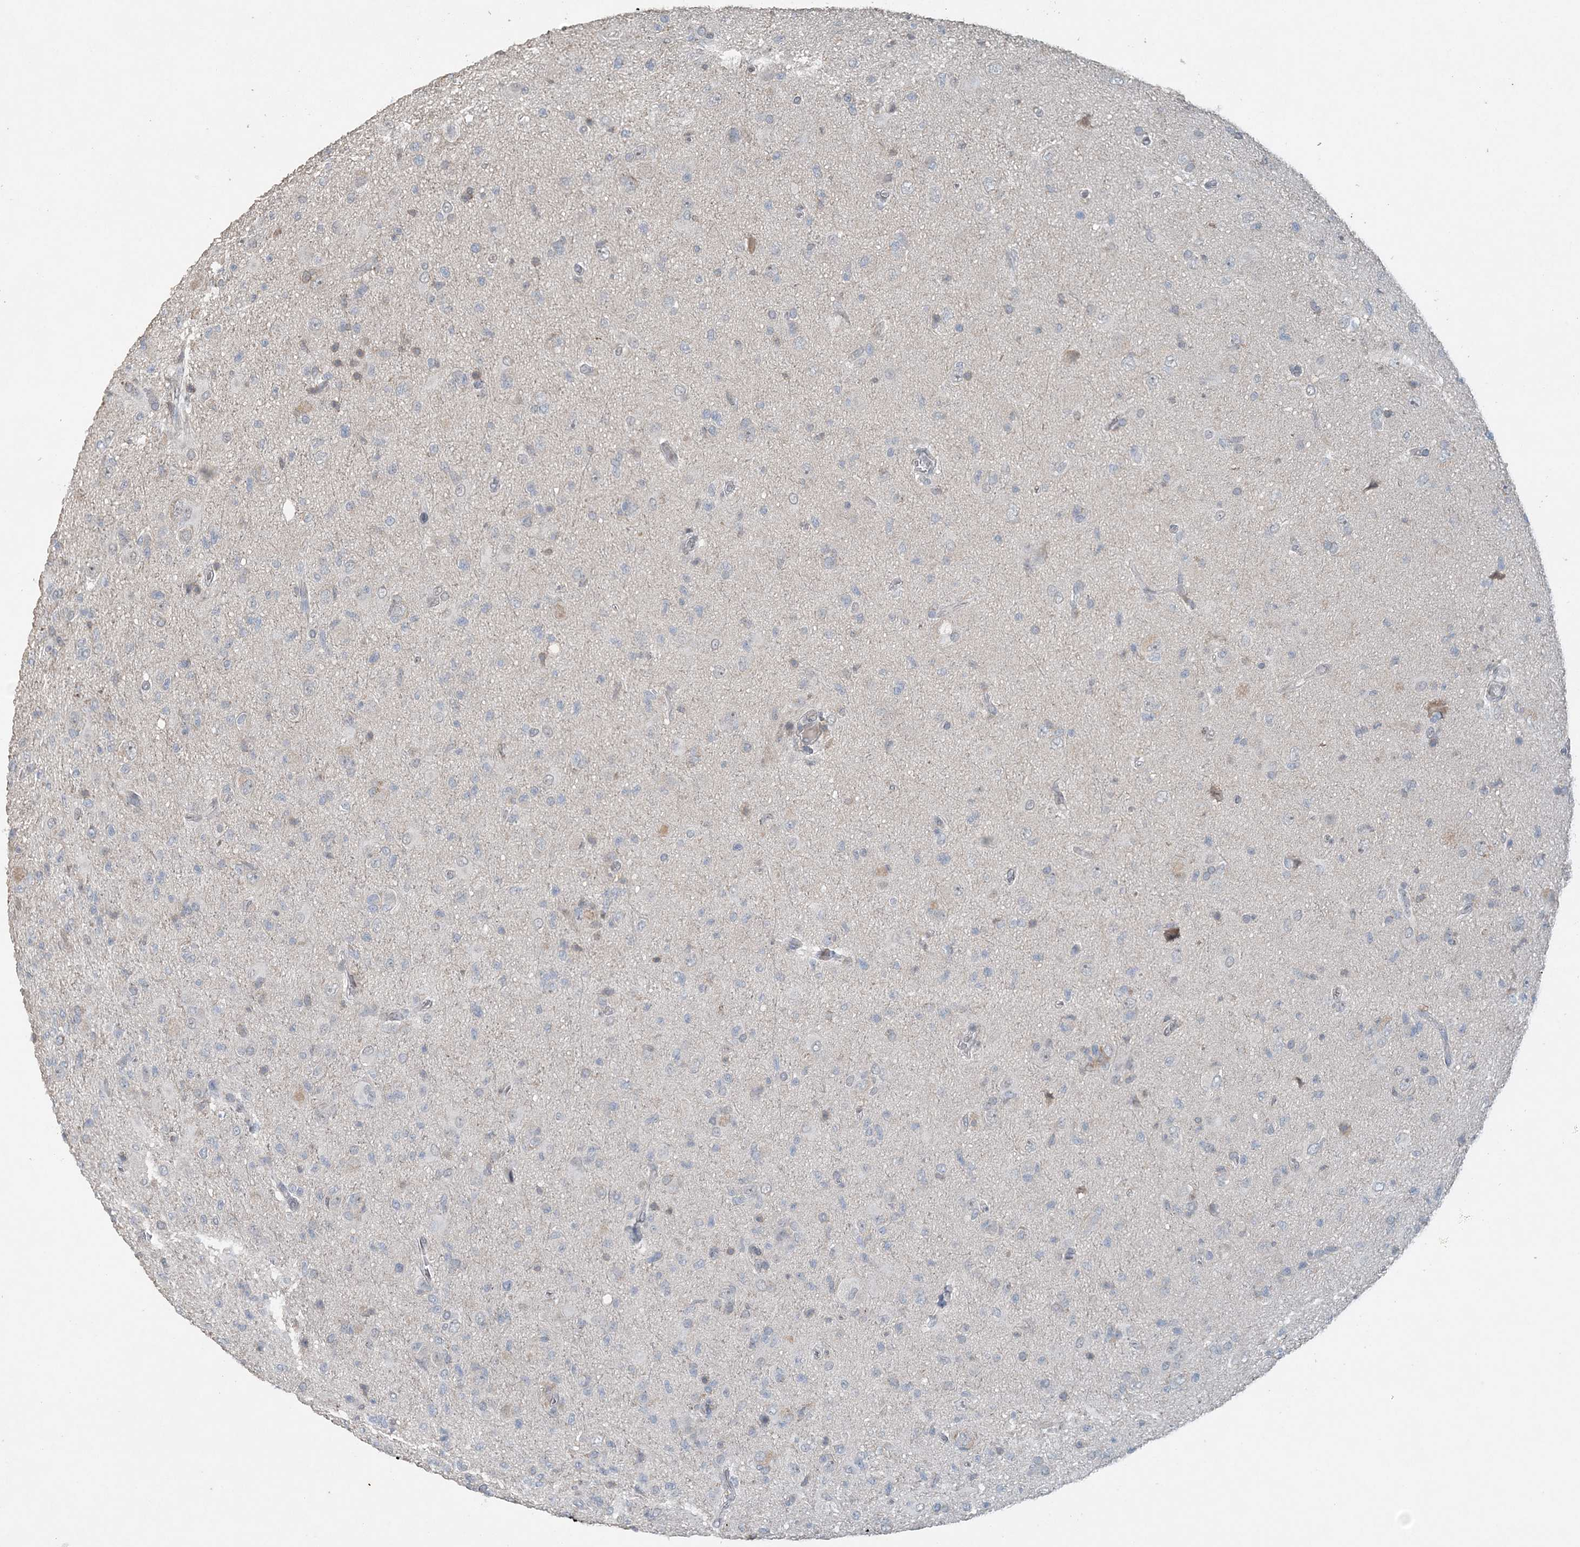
{"staining": {"intensity": "negative", "quantity": "none", "location": "none"}, "tissue": "glioma", "cell_type": "Tumor cells", "image_type": "cancer", "snomed": [{"axis": "morphology", "description": "Glioma, malignant, High grade"}, {"axis": "topography", "description": "Brain"}], "caption": "Glioma was stained to show a protein in brown. There is no significant positivity in tumor cells.", "gene": "FAM110A", "patient": {"sex": "female", "age": 57}}